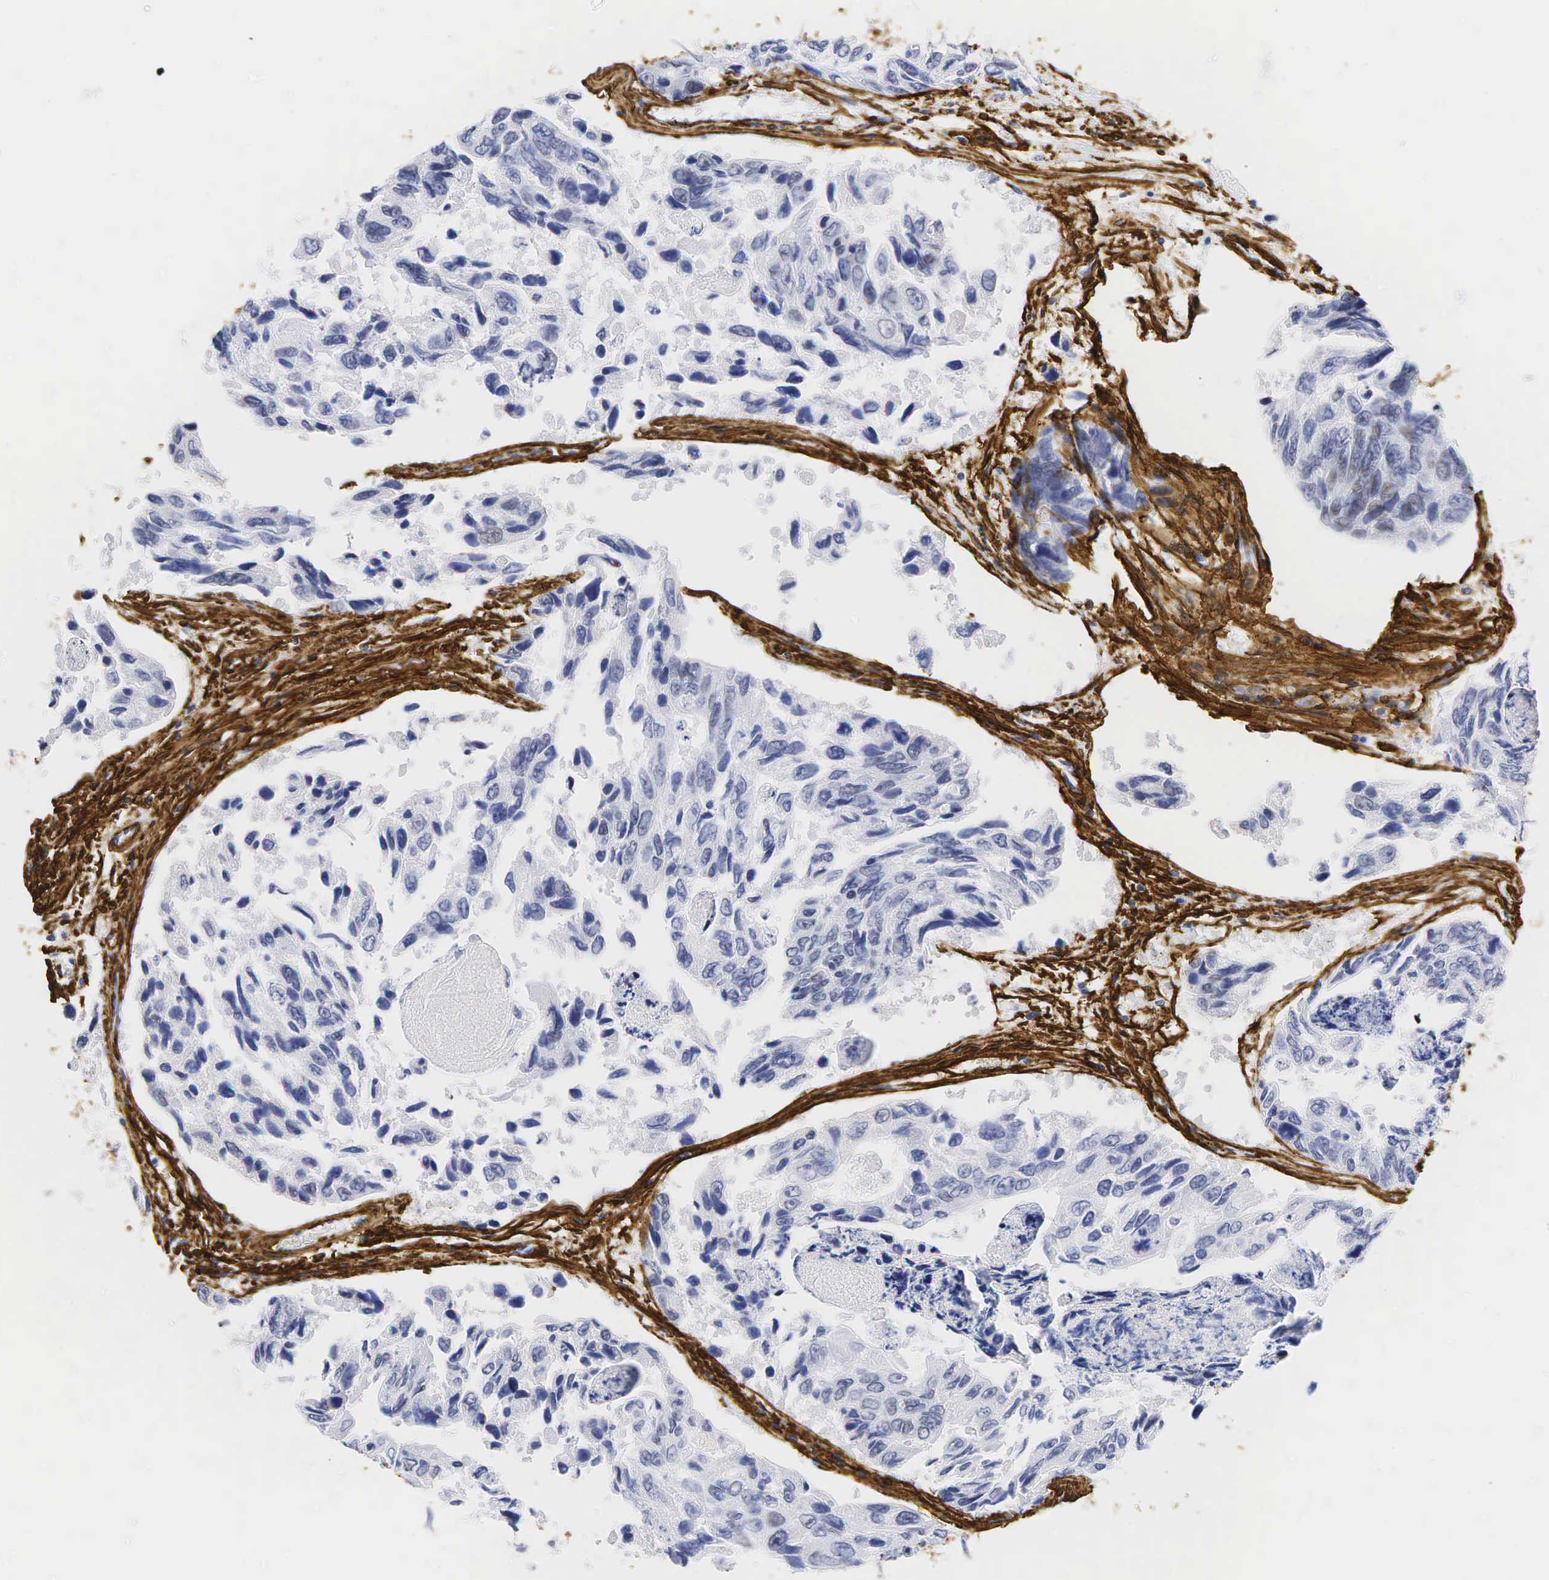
{"staining": {"intensity": "negative", "quantity": "none", "location": "none"}, "tissue": "colorectal cancer", "cell_type": "Tumor cells", "image_type": "cancer", "snomed": [{"axis": "morphology", "description": "Adenocarcinoma, NOS"}, {"axis": "topography", "description": "Colon"}], "caption": "Tumor cells show no significant expression in adenocarcinoma (colorectal). Nuclei are stained in blue.", "gene": "ACTA2", "patient": {"sex": "female", "age": 86}}